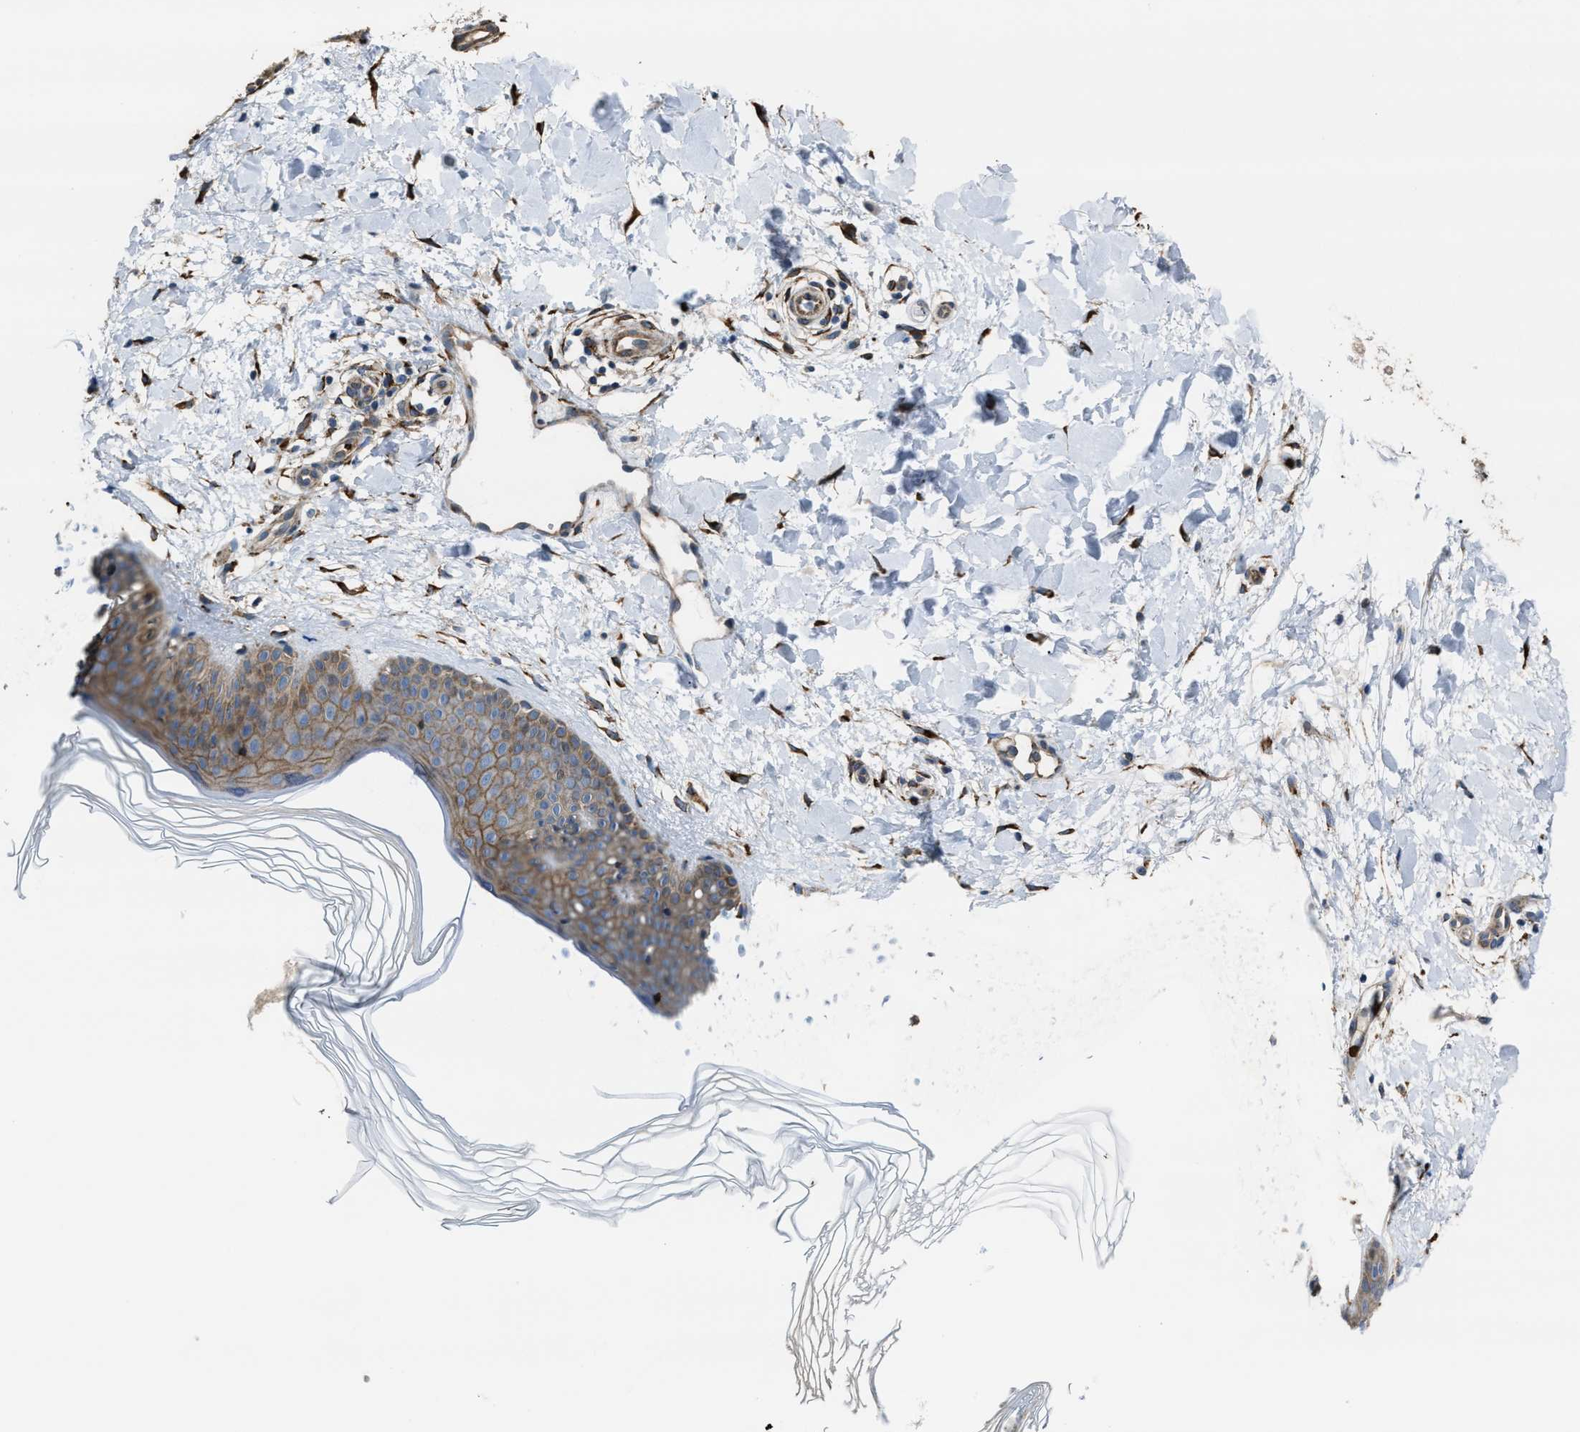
{"staining": {"intensity": "moderate", "quantity": ">75%", "location": "cytoplasmic/membranous"}, "tissue": "skin", "cell_type": "Fibroblasts", "image_type": "normal", "snomed": [{"axis": "morphology", "description": "Normal tissue, NOS"}, {"axis": "morphology", "description": "Malignant melanoma, Metastatic site"}, {"axis": "topography", "description": "Skin"}], "caption": "Brown immunohistochemical staining in benign skin demonstrates moderate cytoplasmic/membranous positivity in approximately >75% of fibroblasts. Nuclei are stained in blue.", "gene": "SELENOM", "patient": {"sex": "male", "age": 41}}